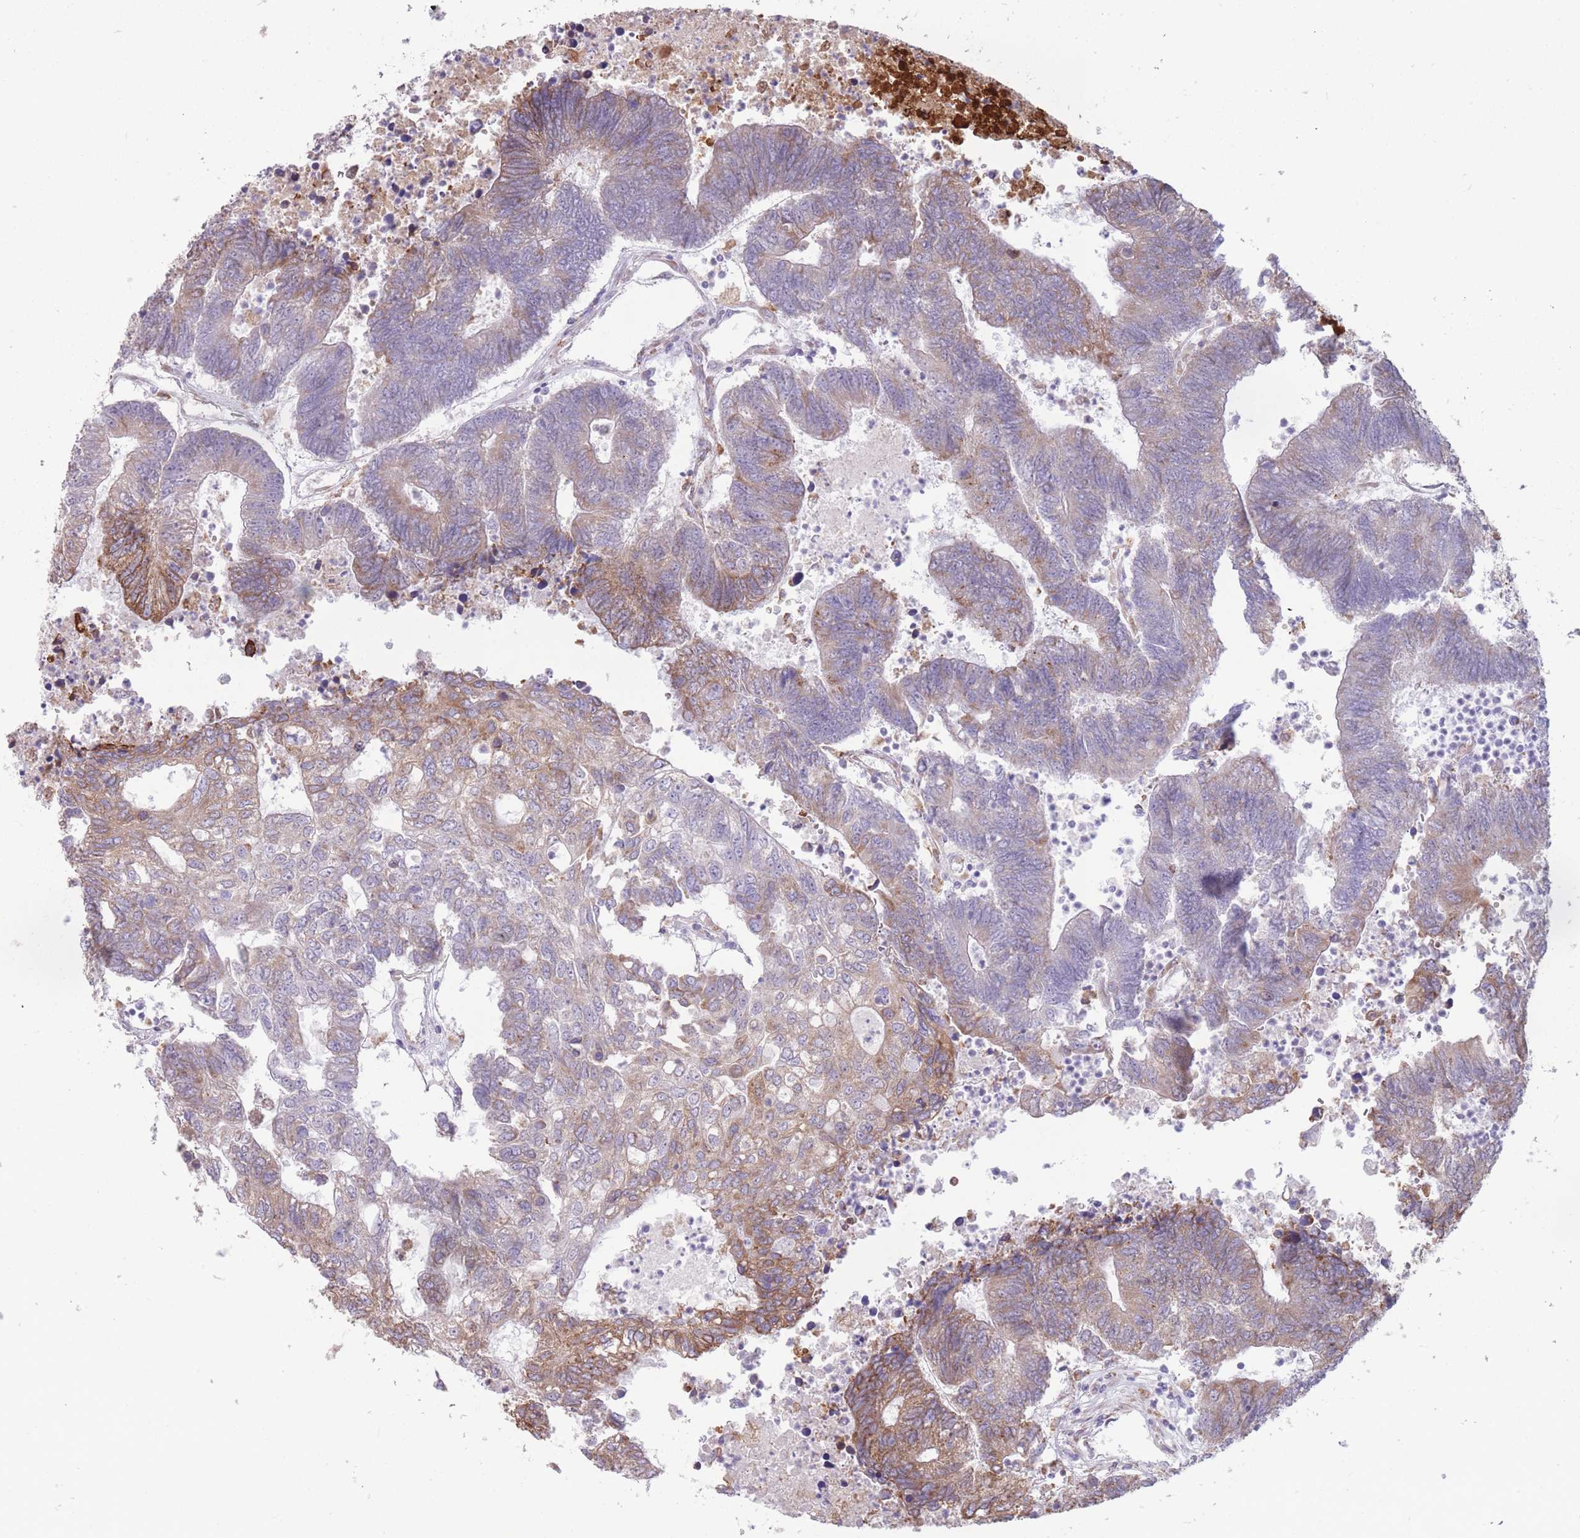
{"staining": {"intensity": "moderate", "quantity": "25%-75%", "location": "cytoplasmic/membranous"}, "tissue": "colorectal cancer", "cell_type": "Tumor cells", "image_type": "cancer", "snomed": [{"axis": "morphology", "description": "Adenocarcinoma, NOS"}, {"axis": "topography", "description": "Colon"}], "caption": "A histopathology image showing moderate cytoplasmic/membranous positivity in approximately 25%-75% of tumor cells in colorectal cancer (adenocarcinoma), as visualized by brown immunohistochemical staining.", "gene": "TRAPPC5", "patient": {"sex": "female", "age": 48}}